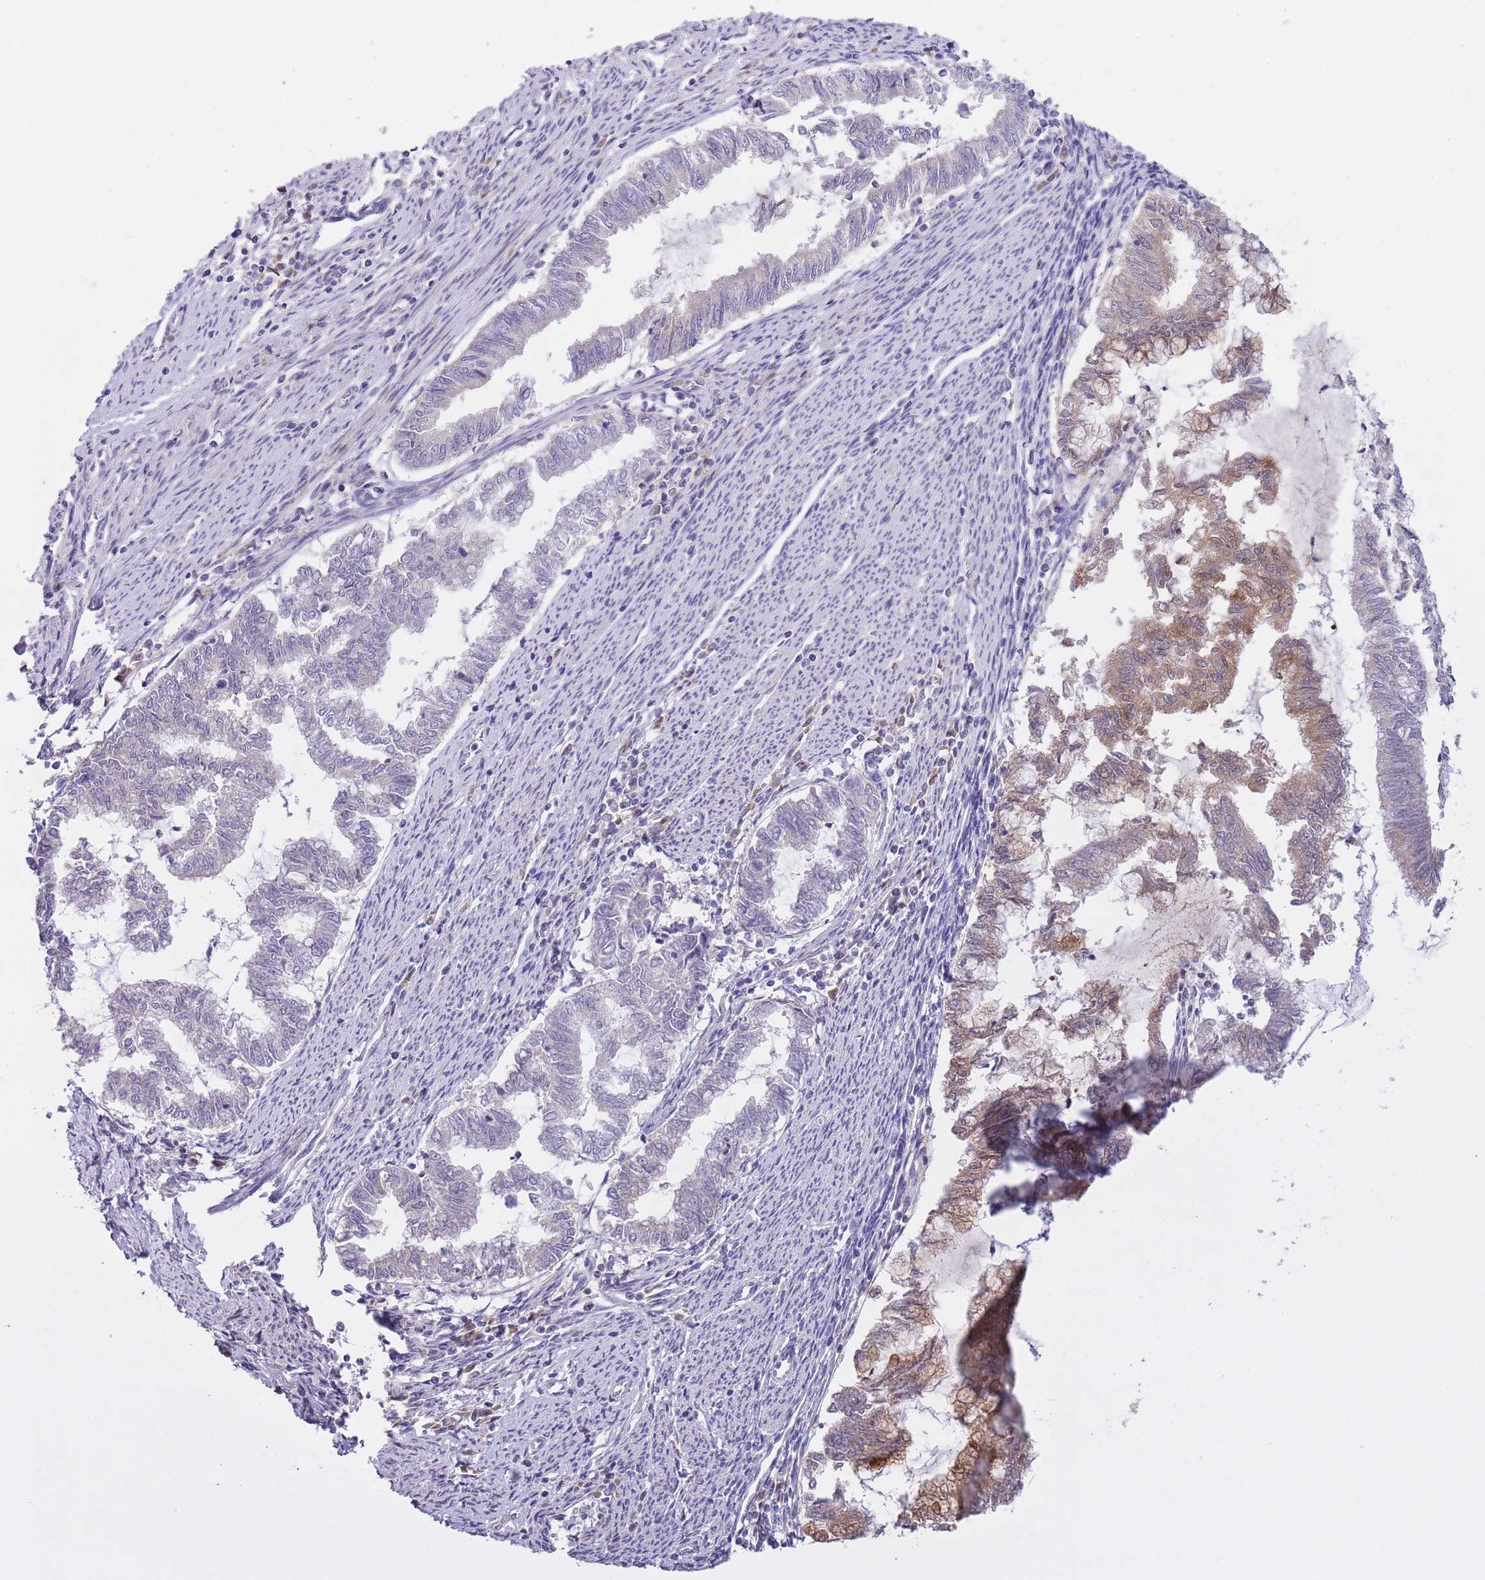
{"staining": {"intensity": "moderate", "quantity": "<25%", "location": "cytoplasmic/membranous"}, "tissue": "endometrial cancer", "cell_type": "Tumor cells", "image_type": "cancer", "snomed": [{"axis": "morphology", "description": "Adenocarcinoma, NOS"}, {"axis": "topography", "description": "Endometrium"}], "caption": "Endometrial adenocarcinoma tissue reveals moderate cytoplasmic/membranous expression in approximately <25% of tumor cells", "gene": "GALK2", "patient": {"sex": "female", "age": 79}}